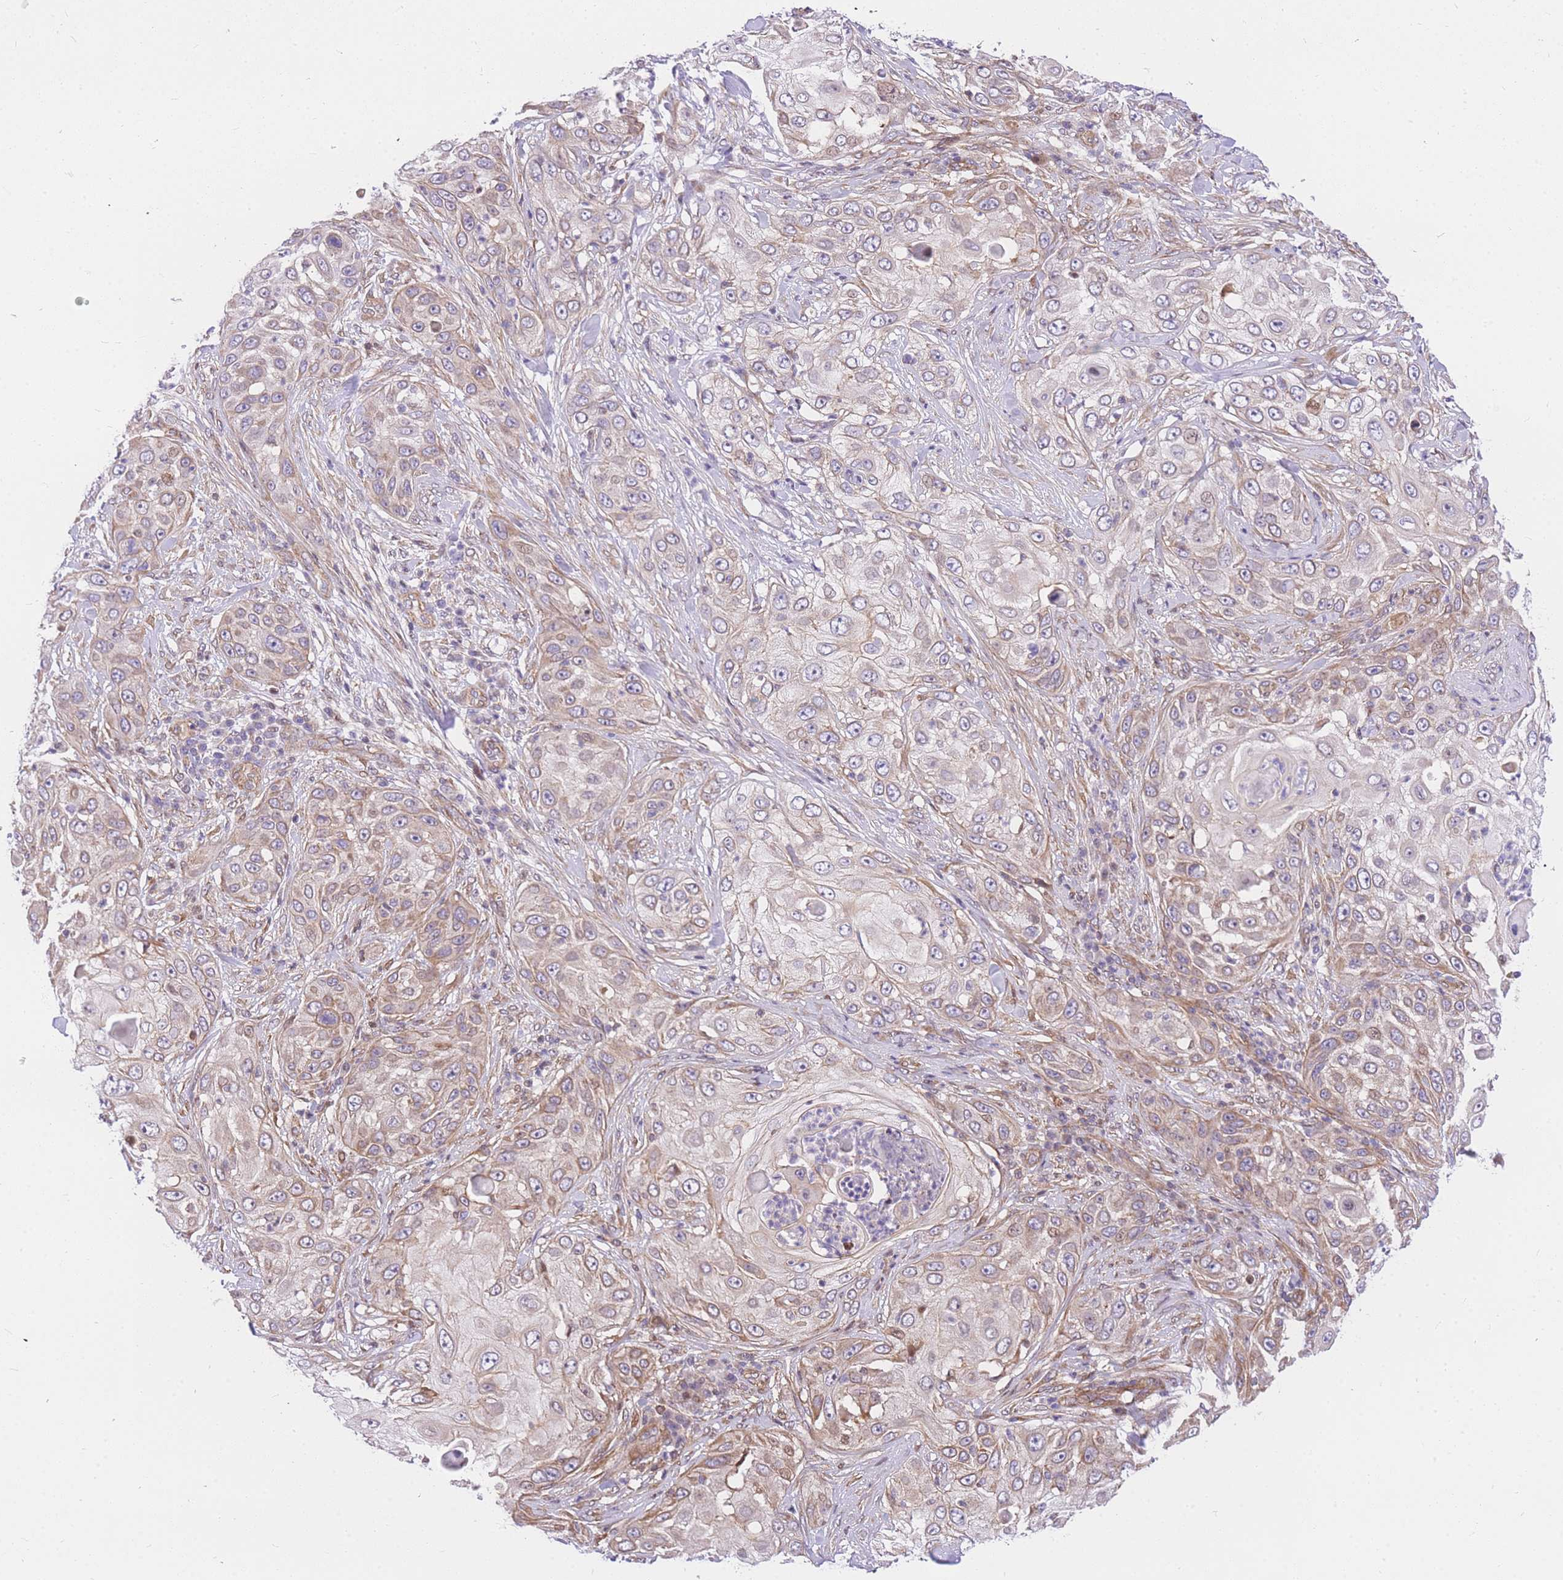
{"staining": {"intensity": "moderate", "quantity": "<25%", "location": "cytoplasmic/membranous"}, "tissue": "skin cancer", "cell_type": "Tumor cells", "image_type": "cancer", "snomed": [{"axis": "morphology", "description": "Squamous cell carcinoma, NOS"}, {"axis": "topography", "description": "Skin"}], "caption": "This photomicrograph demonstrates IHC staining of skin cancer (squamous cell carcinoma), with low moderate cytoplasmic/membranous staining in about <25% of tumor cells.", "gene": "S100PBP", "patient": {"sex": "female", "age": 44}}